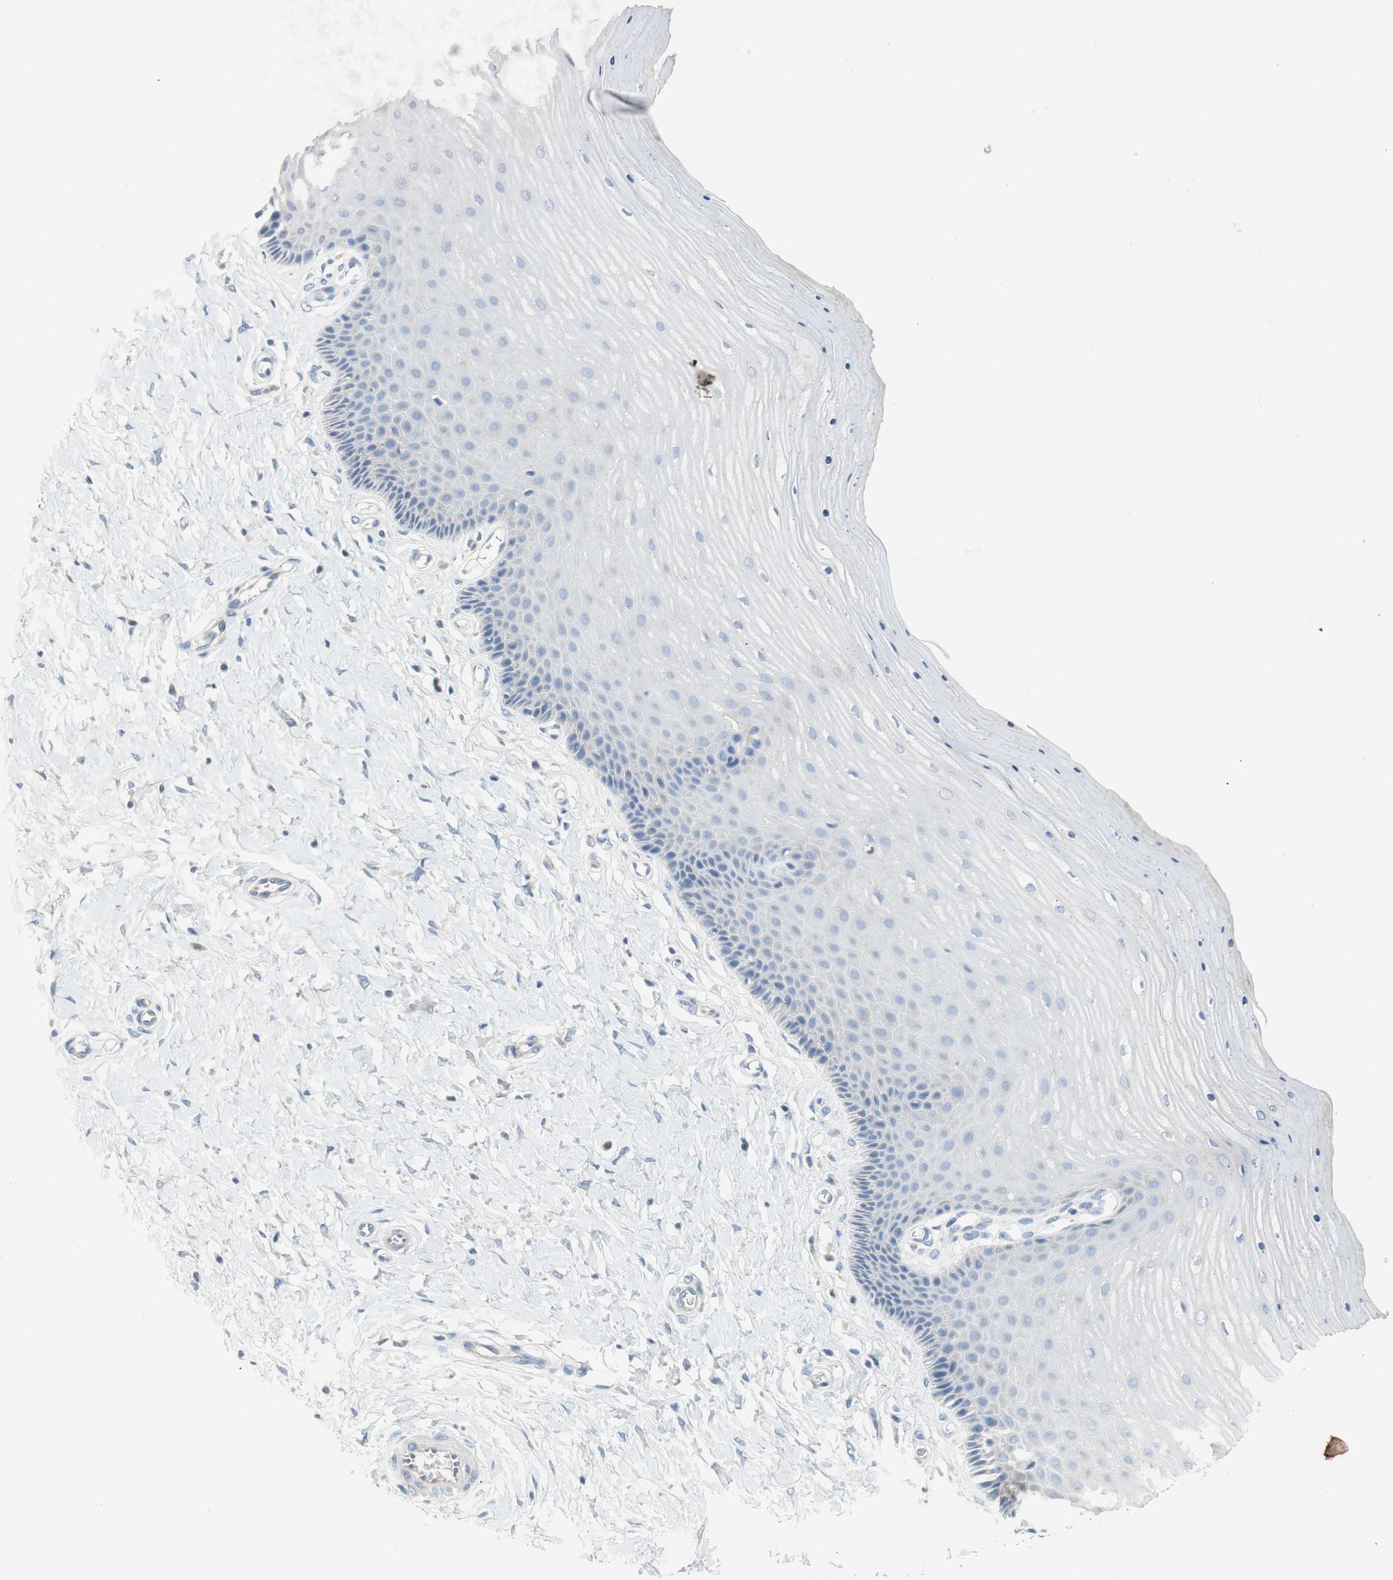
{"staining": {"intensity": "negative", "quantity": "none", "location": "none"}, "tissue": "cervix", "cell_type": "Glandular cells", "image_type": "normal", "snomed": [{"axis": "morphology", "description": "Normal tissue, NOS"}, {"axis": "topography", "description": "Cervix"}], "caption": "DAB (3,3'-diaminobenzidine) immunohistochemical staining of unremarkable cervix exhibits no significant staining in glandular cells. (Brightfield microscopy of DAB immunohistochemistry at high magnification).", "gene": "CCM2L", "patient": {"sex": "female", "age": 55}}